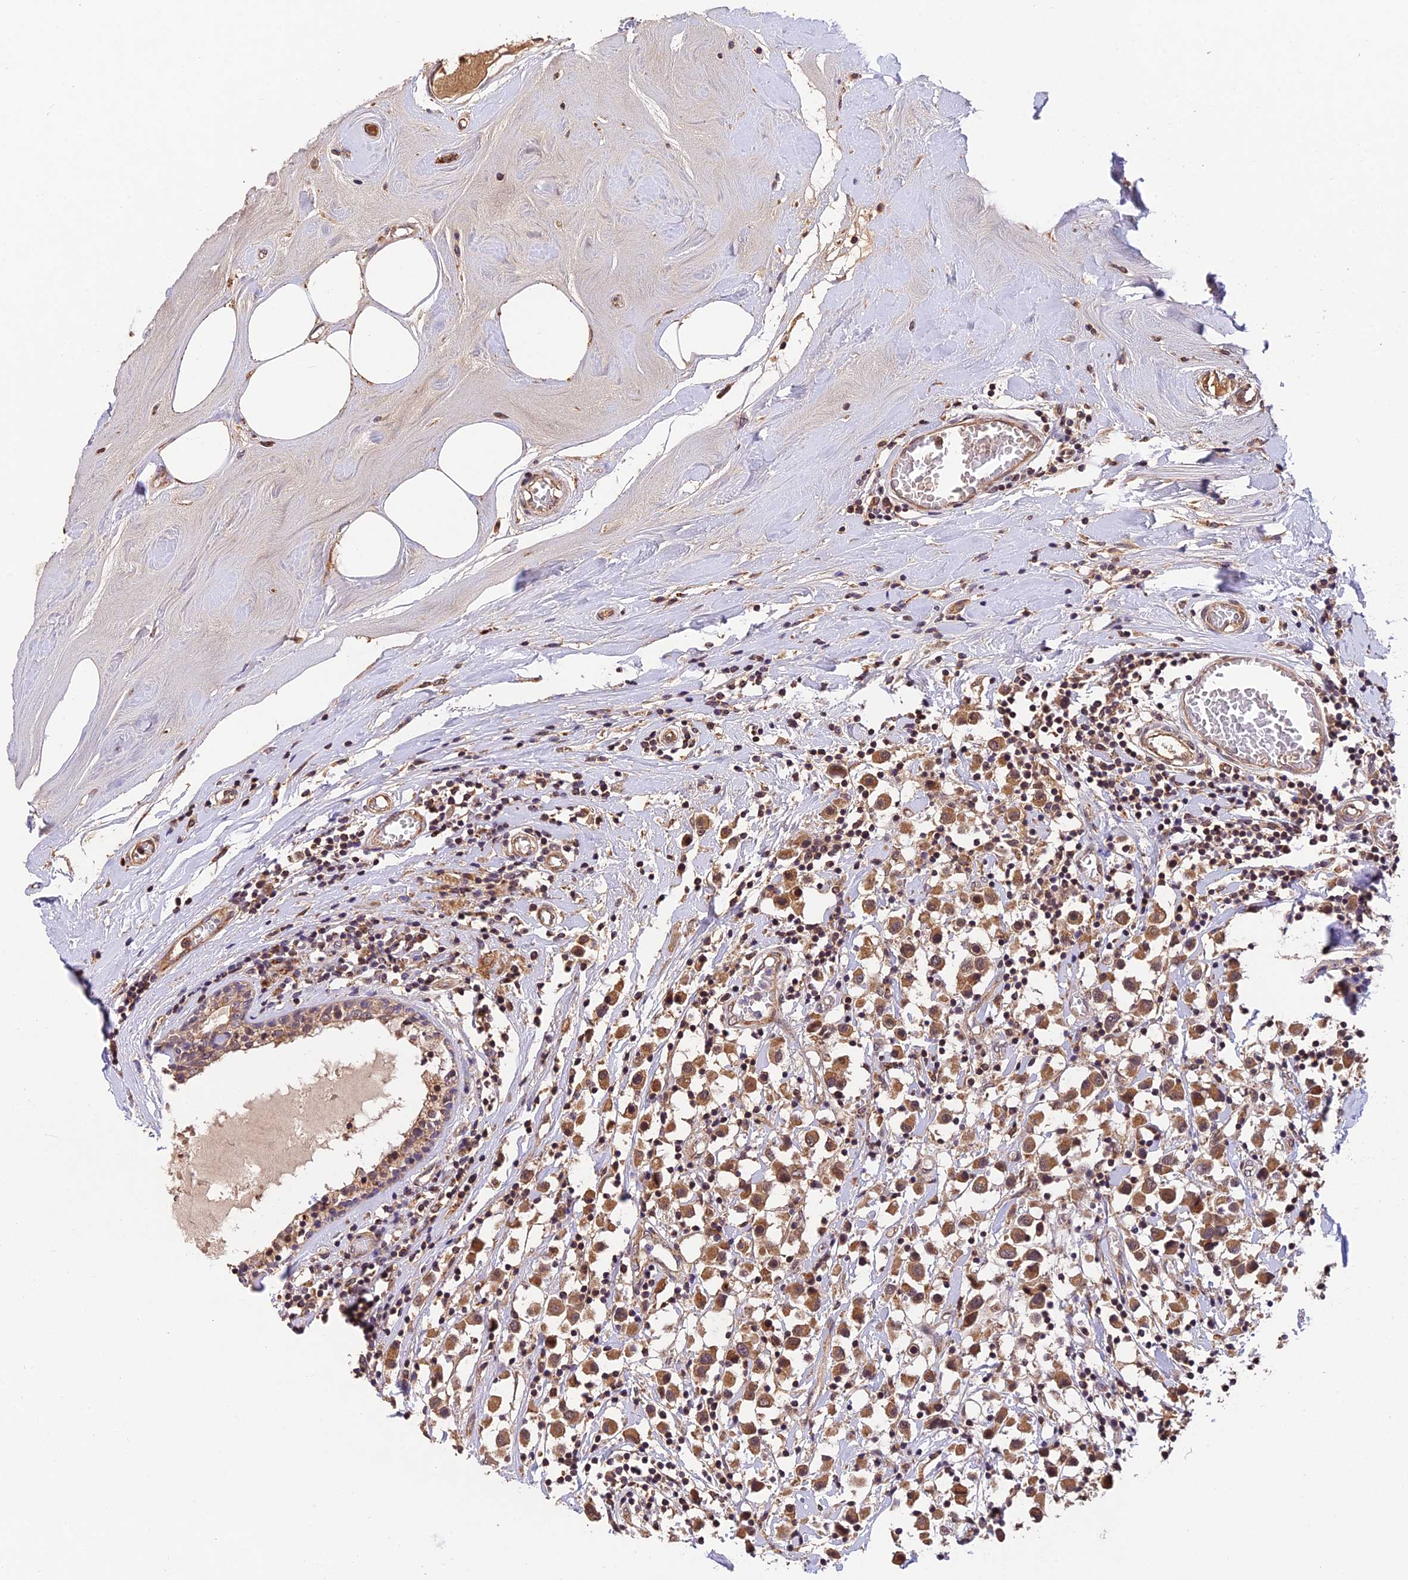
{"staining": {"intensity": "moderate", "quantity": ">75%", "location": "cytoplasmic/membranous,nuclear"}, "tissue": "breast cancer", "cell_type": "Tumor cells", "image_type": "cancer", "snomed": [{"axis": "morphology", "description": "Duct carcinoma"}, {"axis": "topography", "description": "Breast"}], "caption": "High-power microscopy captured an IHC image of breast invasive ductal carcinoma, revealing moderate cytoplasmic/membranous and nuclear expression in about >75% of tumor cells.", "gene": "MNS1", "patient": {"sex": "female", "age": 61}}